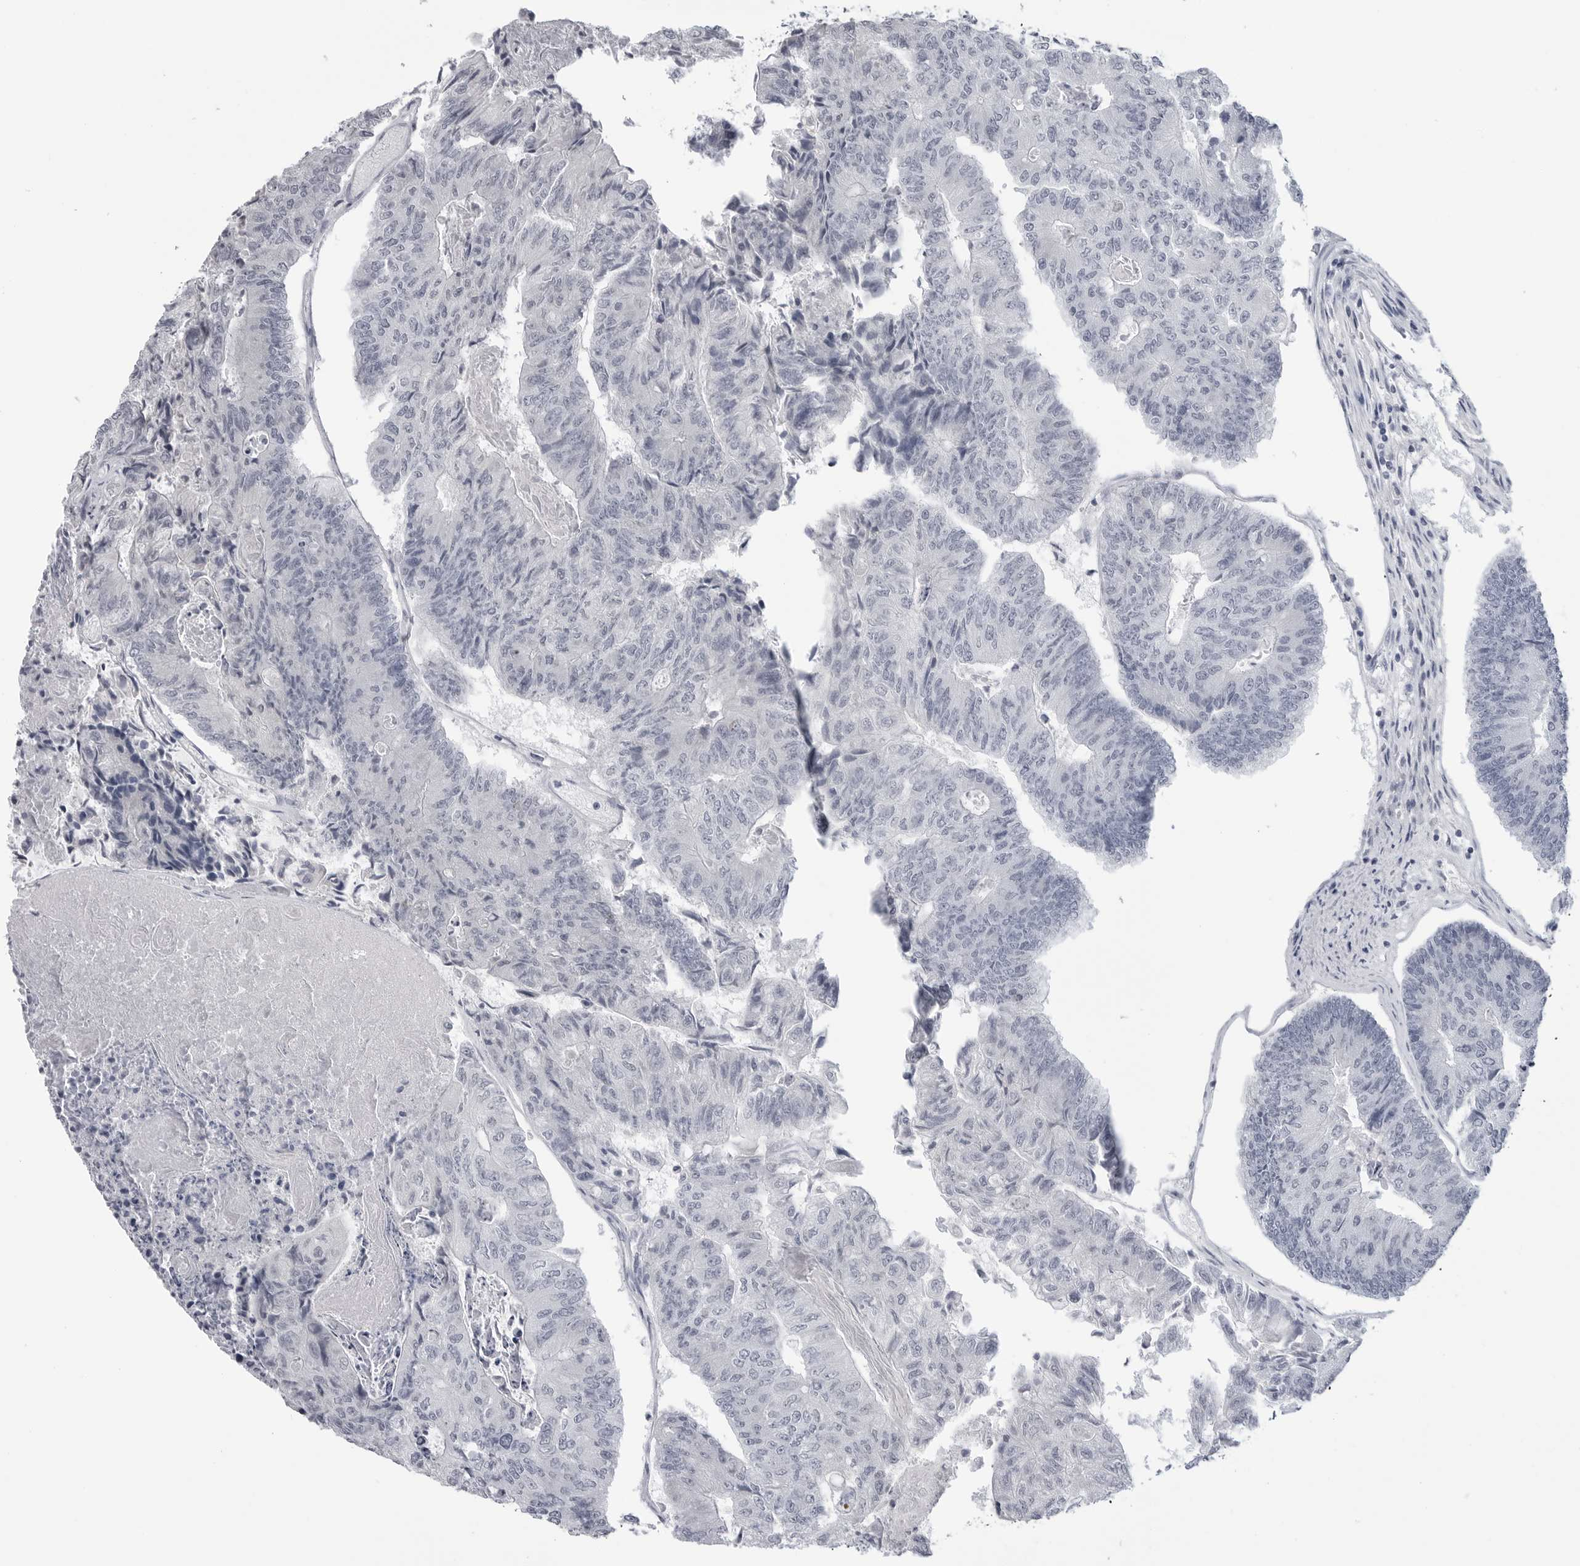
{"staining": {"intensity": "negative", "quantity": "none", "location": "none"}, "tissue": "colorectal cancer", "cell_type": "Tumor cells", "image_type": "cancer", "snomed": [{"axis": "morphology", "description": "Adenocarcinoma, NOS"}, {"axis": "topography", "description": "Colon"}], "caption": "The immunohistochemistry image has no significant positivity in tumor cells of colorectal cancer (adenocarcinoma) tissue. (DAB (3,3'-diaminobenzidine) IHC with hematoxylin counter stain).", "gene": "PGA3", "patient": {"sex": "female", "age": 67}}